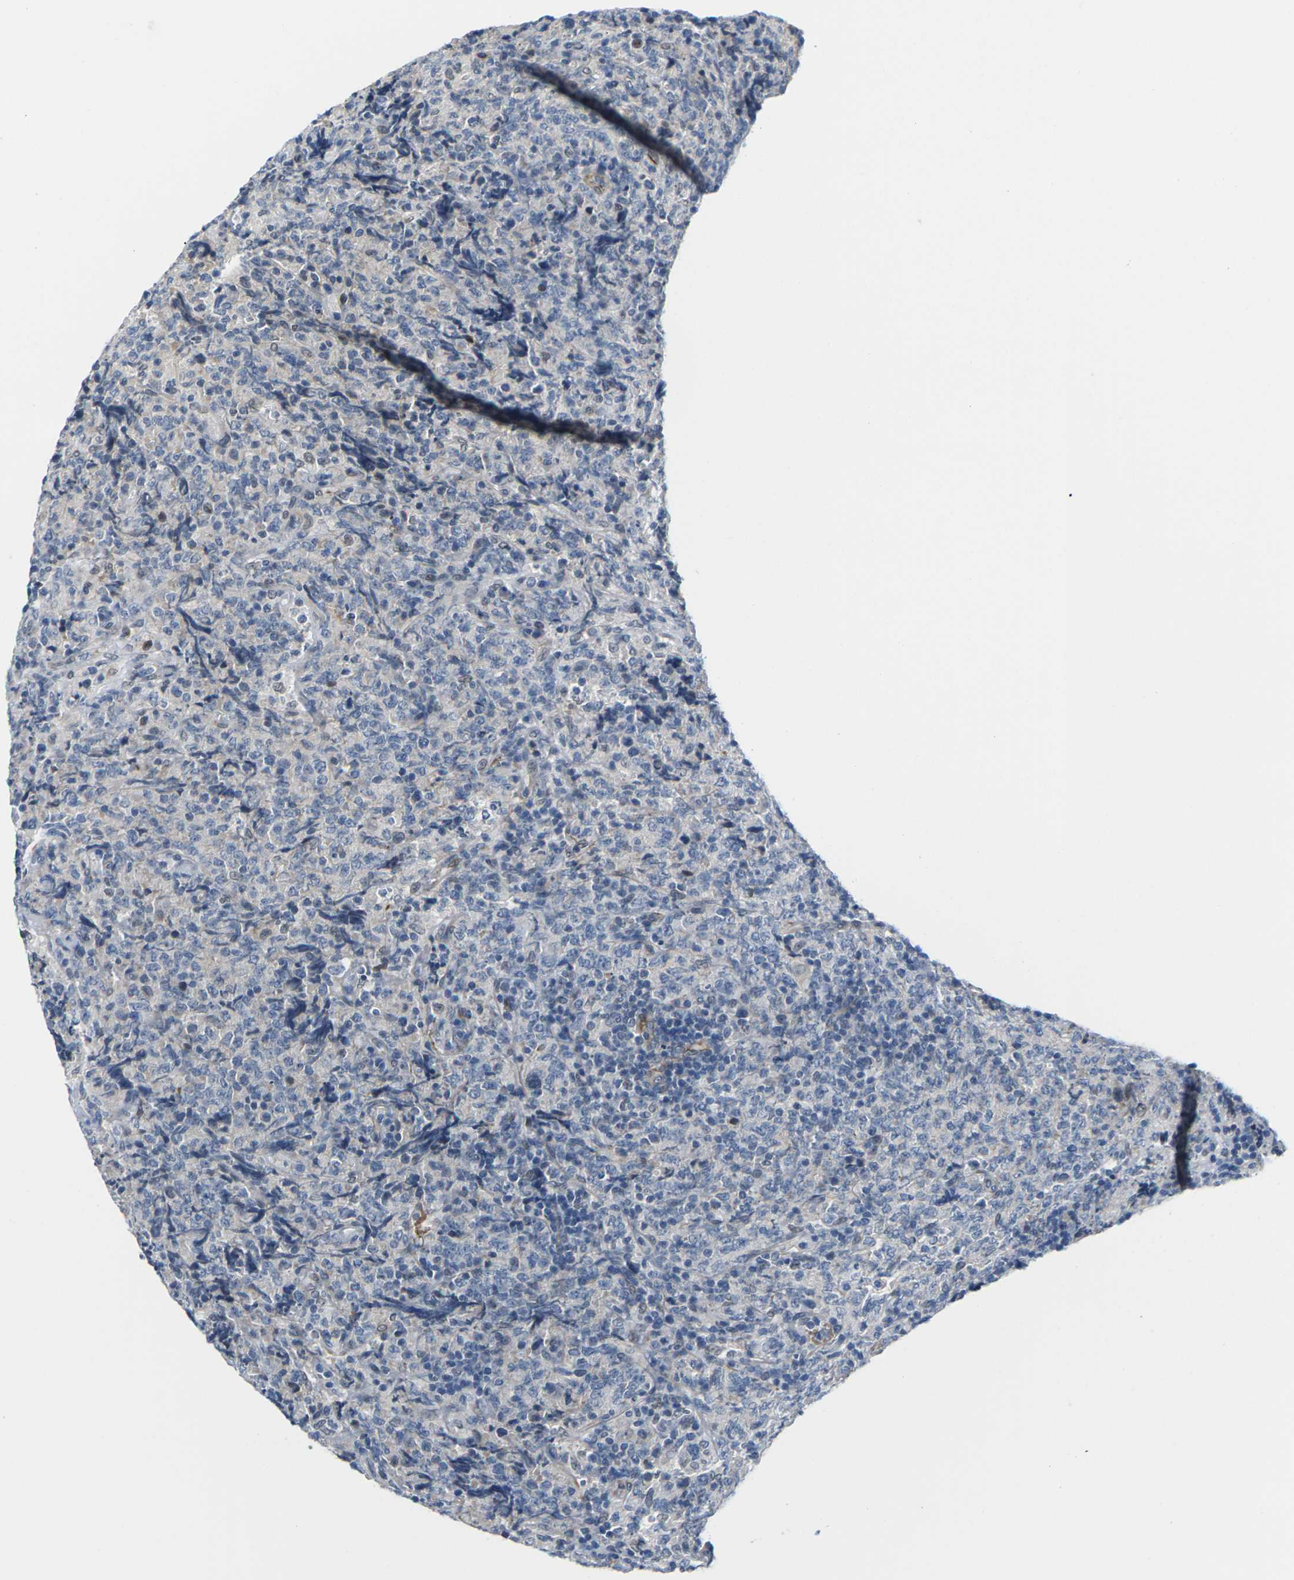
{"staining": {"intensity": "moderate", "quantity": "<25%", "location": "nuclear"}, "tissue": "lymphoma", "cell_type": "Tumor cells", "image_type": "cancer", "snomed": [{"axis": "morphology", "description": "Malignant lymphoma, non-Hodgkin's type, High grade"}, {"axis": "topography", "description": "Tonsil"}], "caption": "A brown stain shows moderate nuclear positivity of a protein in high-grade malignant lymphoma, non-Hodgkin's type tumor cells.", "gene": "PKP2", "patient": {"sex": "female", "age": 36}}